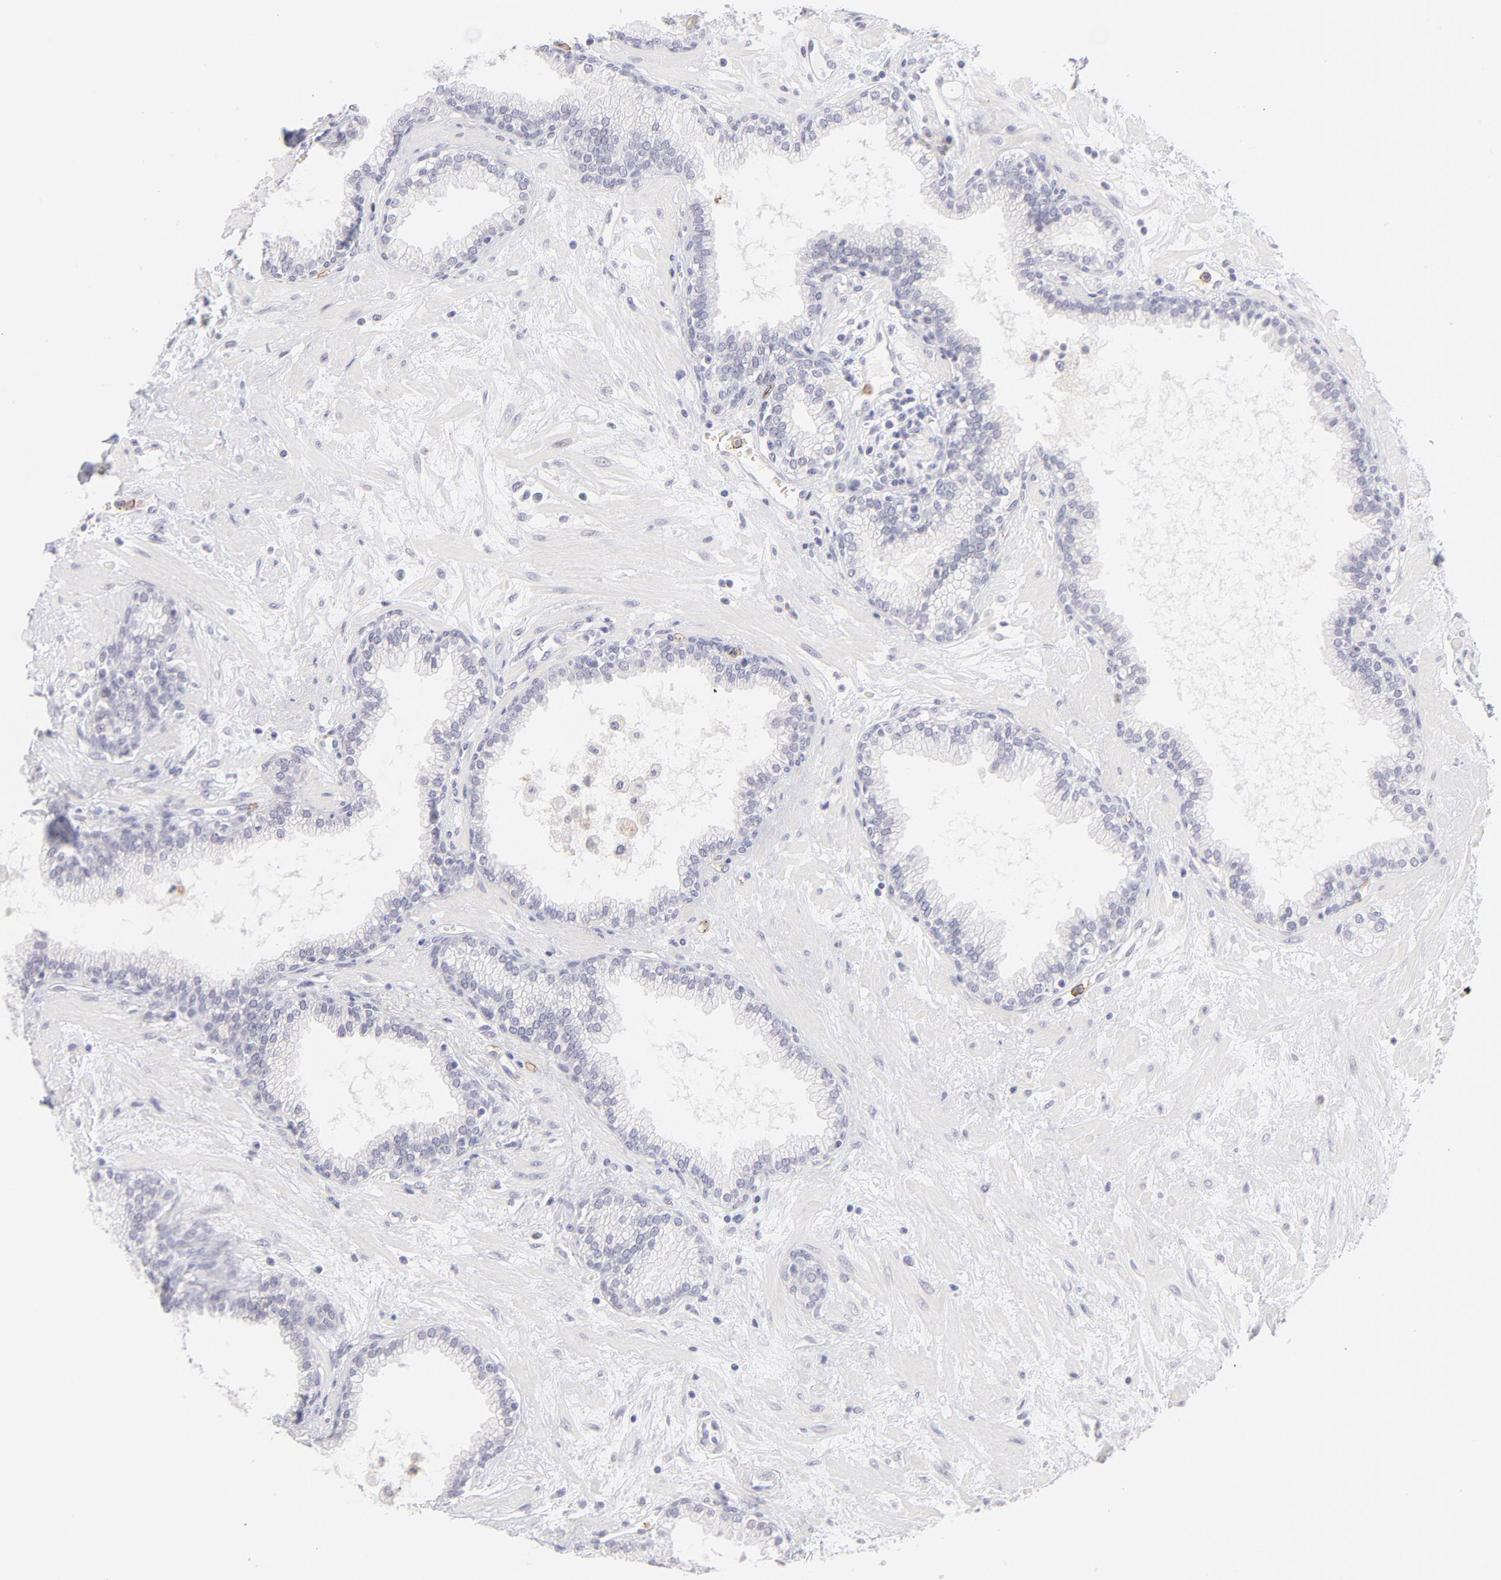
{"staining": {"intensity": "negative", "quantity": "none", "location": "none"}, "tissue": "prostate", "cell_type": "Glandular cells", "image_type": "normal", "snomed": [{"axis": "morphology", "description": "Normal tissue, NOS"}, {"axis": "topography", "description": "Prostate"}], "caption": "There is no significant staining in glandular cells of prostate. (DAB (3,3'-diaminobenzidine) immunohistochemistry visualized using brightfield microscopy, high magnification).", "gene": "LTB4R", "patient": {"sex": "male", "age": 64}}